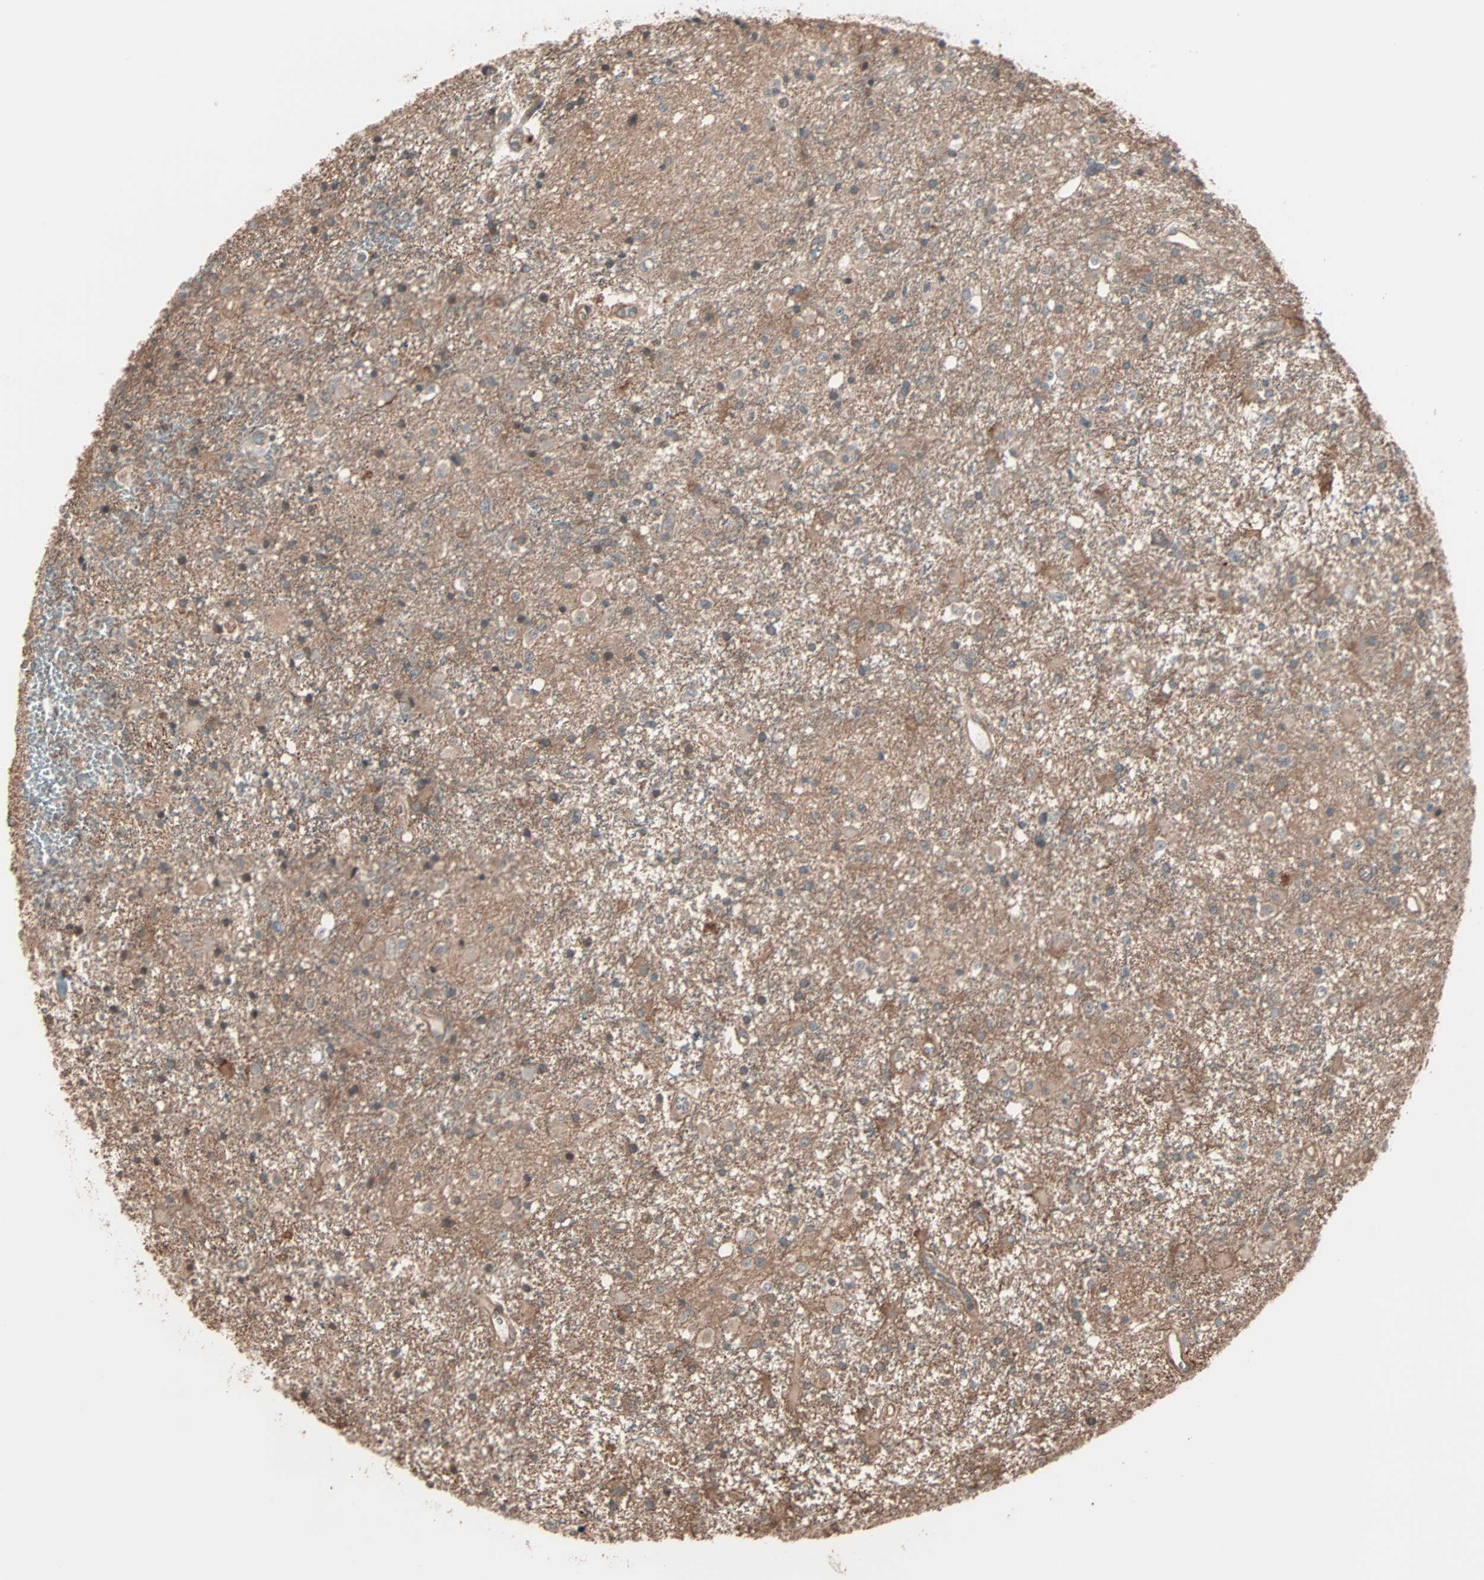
{"staining": {"intensity": "moderate", "quantity": ">75%", "location": "cytoplasmic/membranous"}, "tissue": "glioma", "cell_type": "Tumor cells", "image_type": "cancer", "snomed": [{"axis": "morphology", "description": "Glioma, malignant, Low grade"}, {"axis": "topography", "description": "Brain"}], "caption": "A brown stain labels moderate cytoplasmic/membranous expression of a protein in glioma tumor cells.", "gene": "GALNT3", "patient": {"sex": "male", "age": 58}}